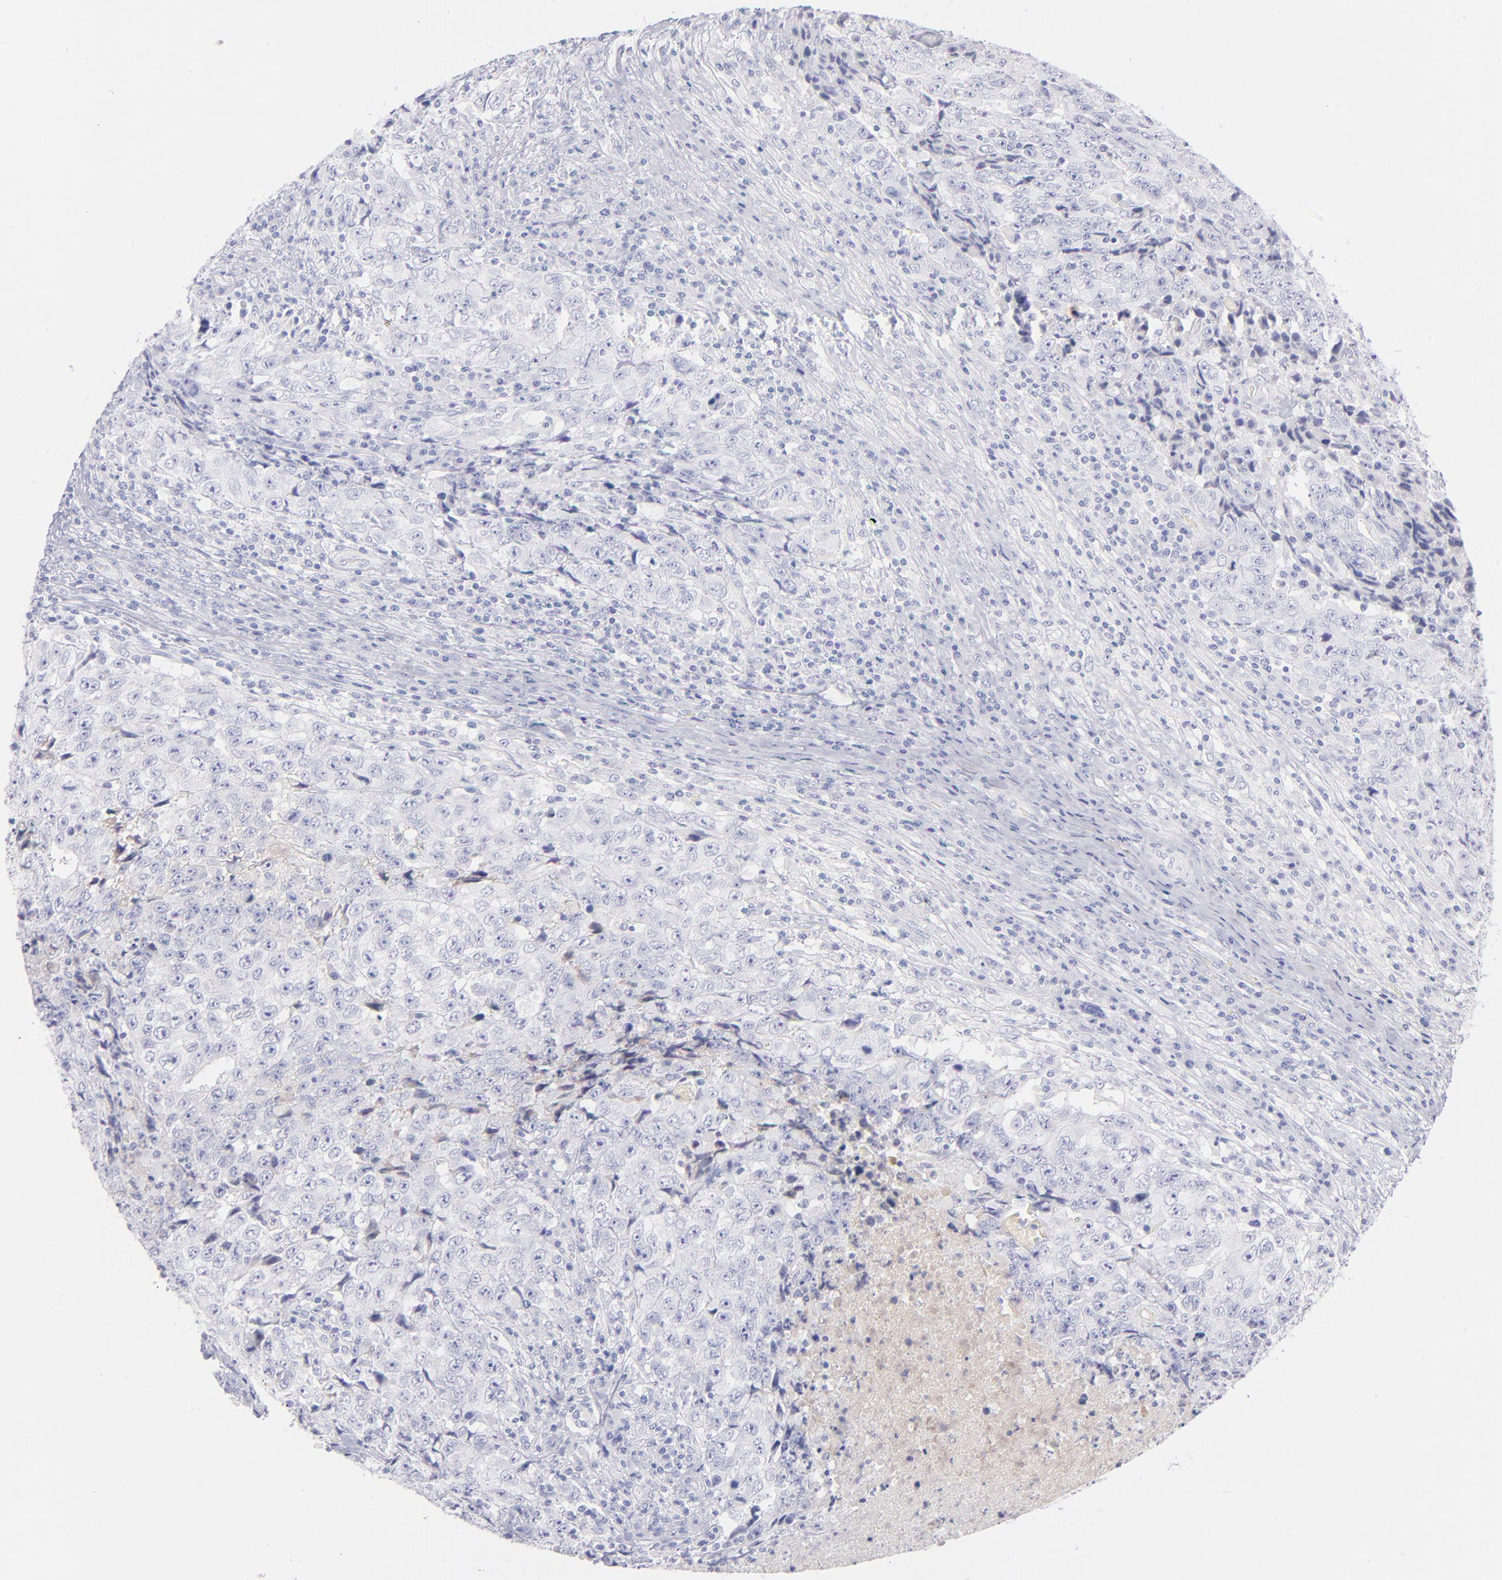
{"staining": {"intensity": "negative", "quantity": "none", "location": "none"}, "tissue": "testis cancer", "cell_type": "Tumor cells", "image_type": "cancer", "snomed": [{"axis": "morphology", "description": "Necrosis, NOS"}, {"axis": "morphology", "description": "Carcinoma, Embryonal, NOS"}, {"axis": "topography", "description": "Testis"}], "caption": "There is no significant expression in tumor cells of testis cancer (embryonal carcinoma).", "gene": "HP", "patient": {"sex": "male", "age": 19}}